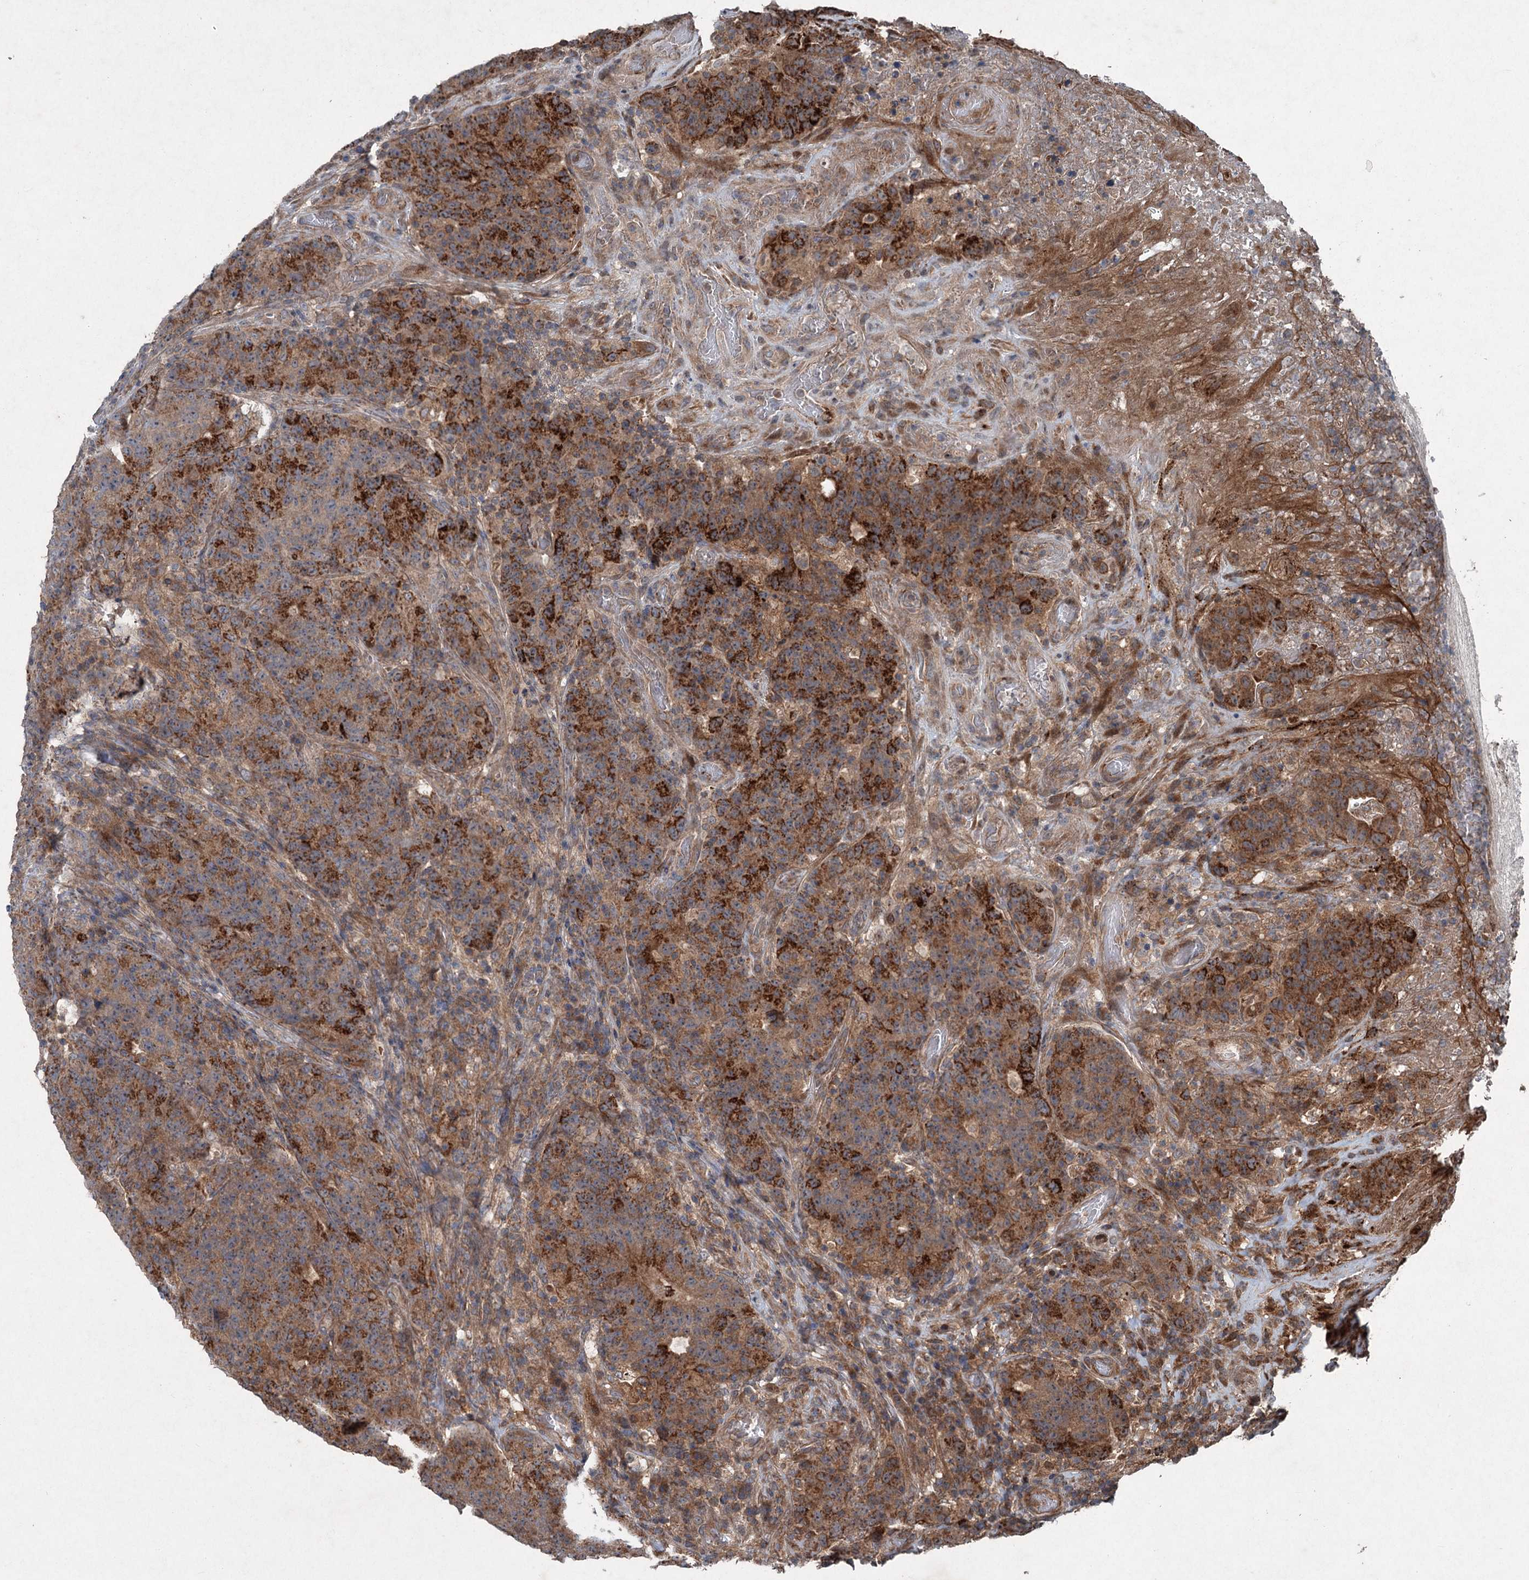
{"staining": {"intensity": "strong", "quantity": ">75%", "location": "cytoplasmic/membranous"}, "tissue": "colorectal cancer", "cell_type": "Tumor cells", "image_type": "cancer", "snomed": [{"axis": "morphology", "description": "Adenocarcinoma, NOS"}, {"axis": "topography", "description": "Colon"}], "caption": "IHC of colorectal adenocarcinoma shows high levels of strong cytoplasmic/membranous positivity in approximately >75% of tumor cells.", "gene": "ALAS1", "patient": {"sex": "female", "age": 75}}